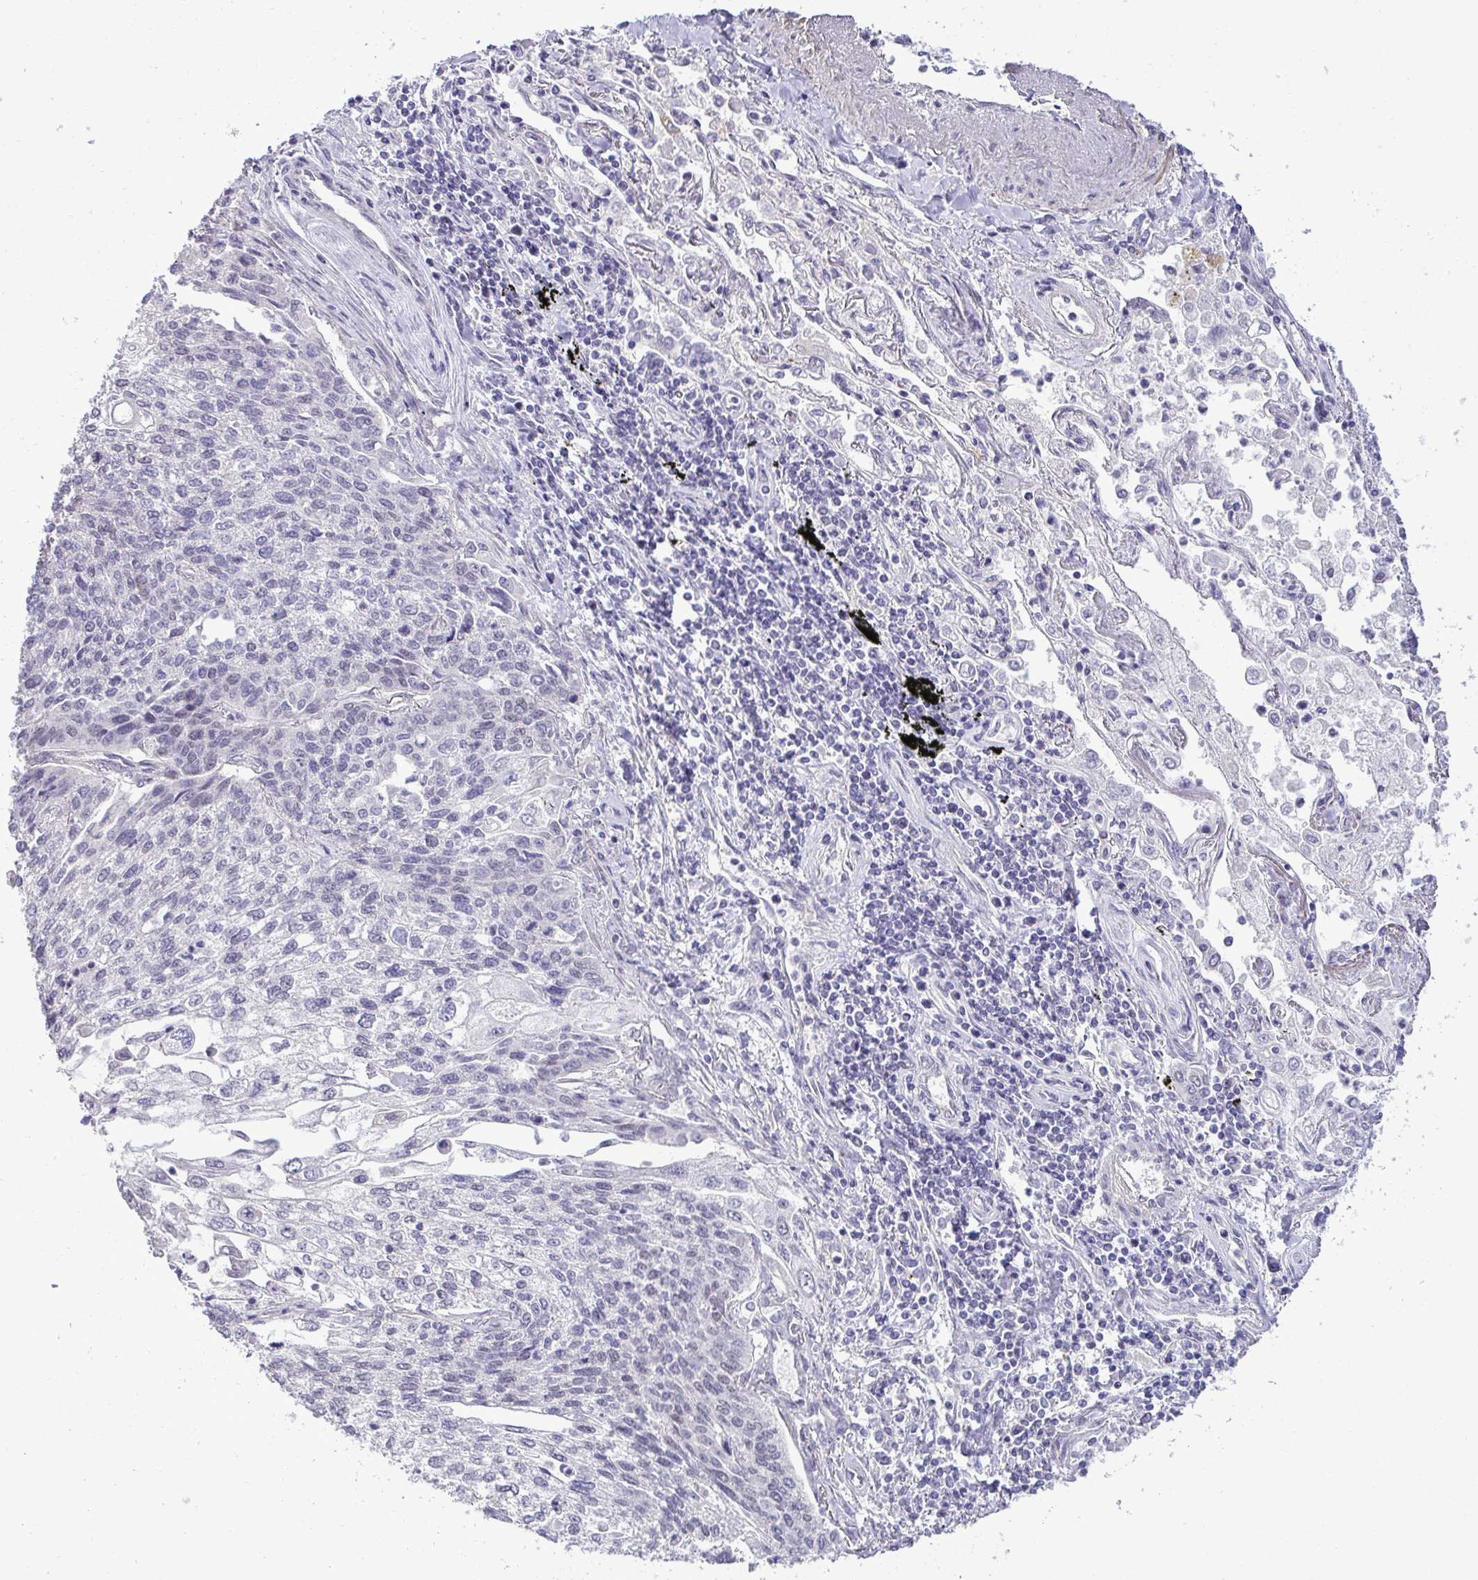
{"staining": {"intensity": "negative", "quantity": "none", "location": "none"}, "tissue": "lung cancer", "cell_type": "Tumor cells", "image_type": "cancer", "snomed": [{"axis": "morphology", "description": "Squamous cell carcinoma, NOS"}, {"axis": "topography", "description": "Lung"}], "caption": "A histopathology image of lung squamous cell carcinoma stained for a protein reveals no brown staining in tumor cells.", "gene": "SLC30A3", "patient": {"sex": "male", "age": 74}}